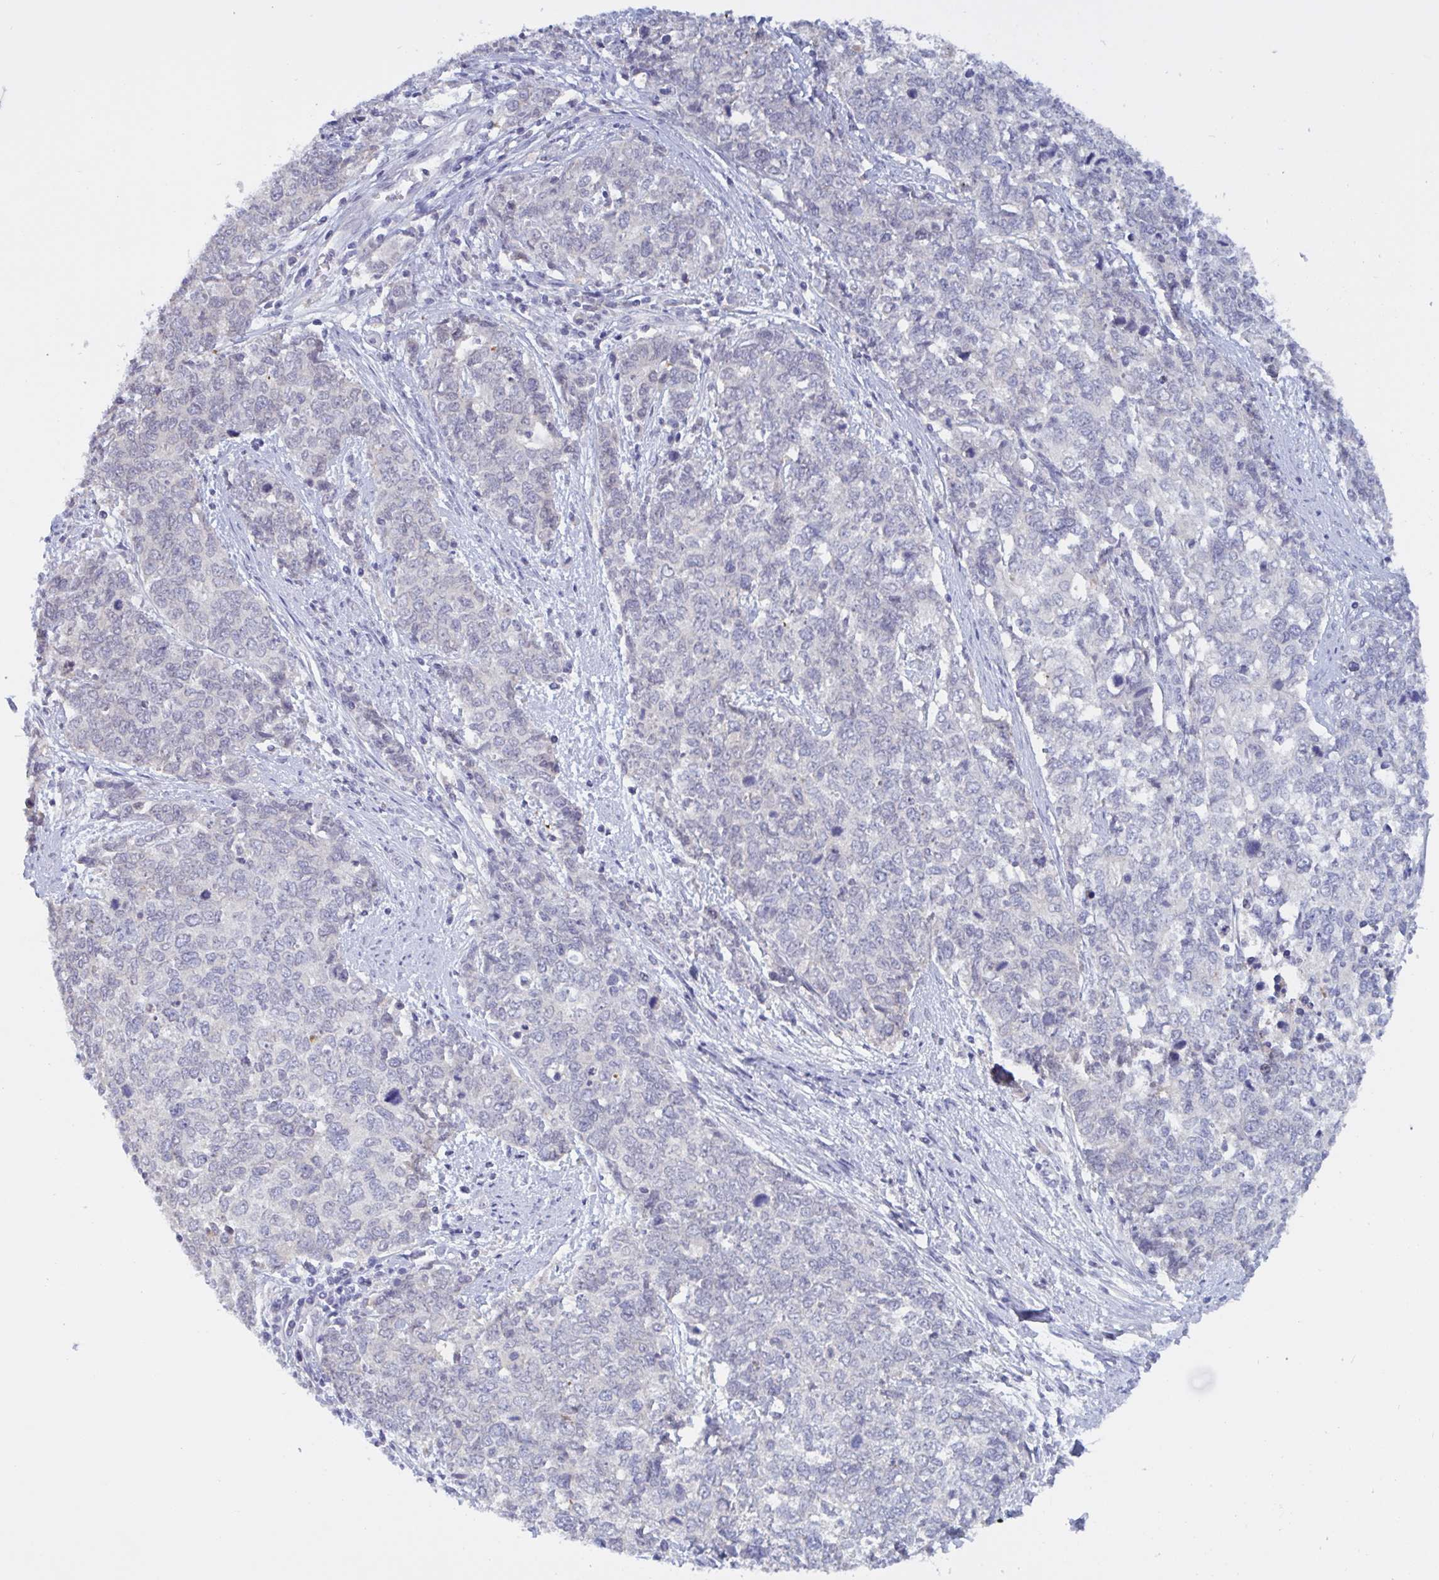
{"staining": {"intensity": "negative", "quantity": "none", "location": "none"}, "tissue": "cervical cancer", "cell_type": "Tumor cells", "image_type": "cancer", "snomed": [{"axis": "morphology", "description": "Adenocarcinoma, NOS"}, {"axis": "topography", "description": "Cervix"}], "caption": "Immunohistochemical staining of human cervical adenocarcinoma displays no significant staining in tumor cells.", "gene": "SERPINB13", "patient": {"sex": "female", "age": 63}}